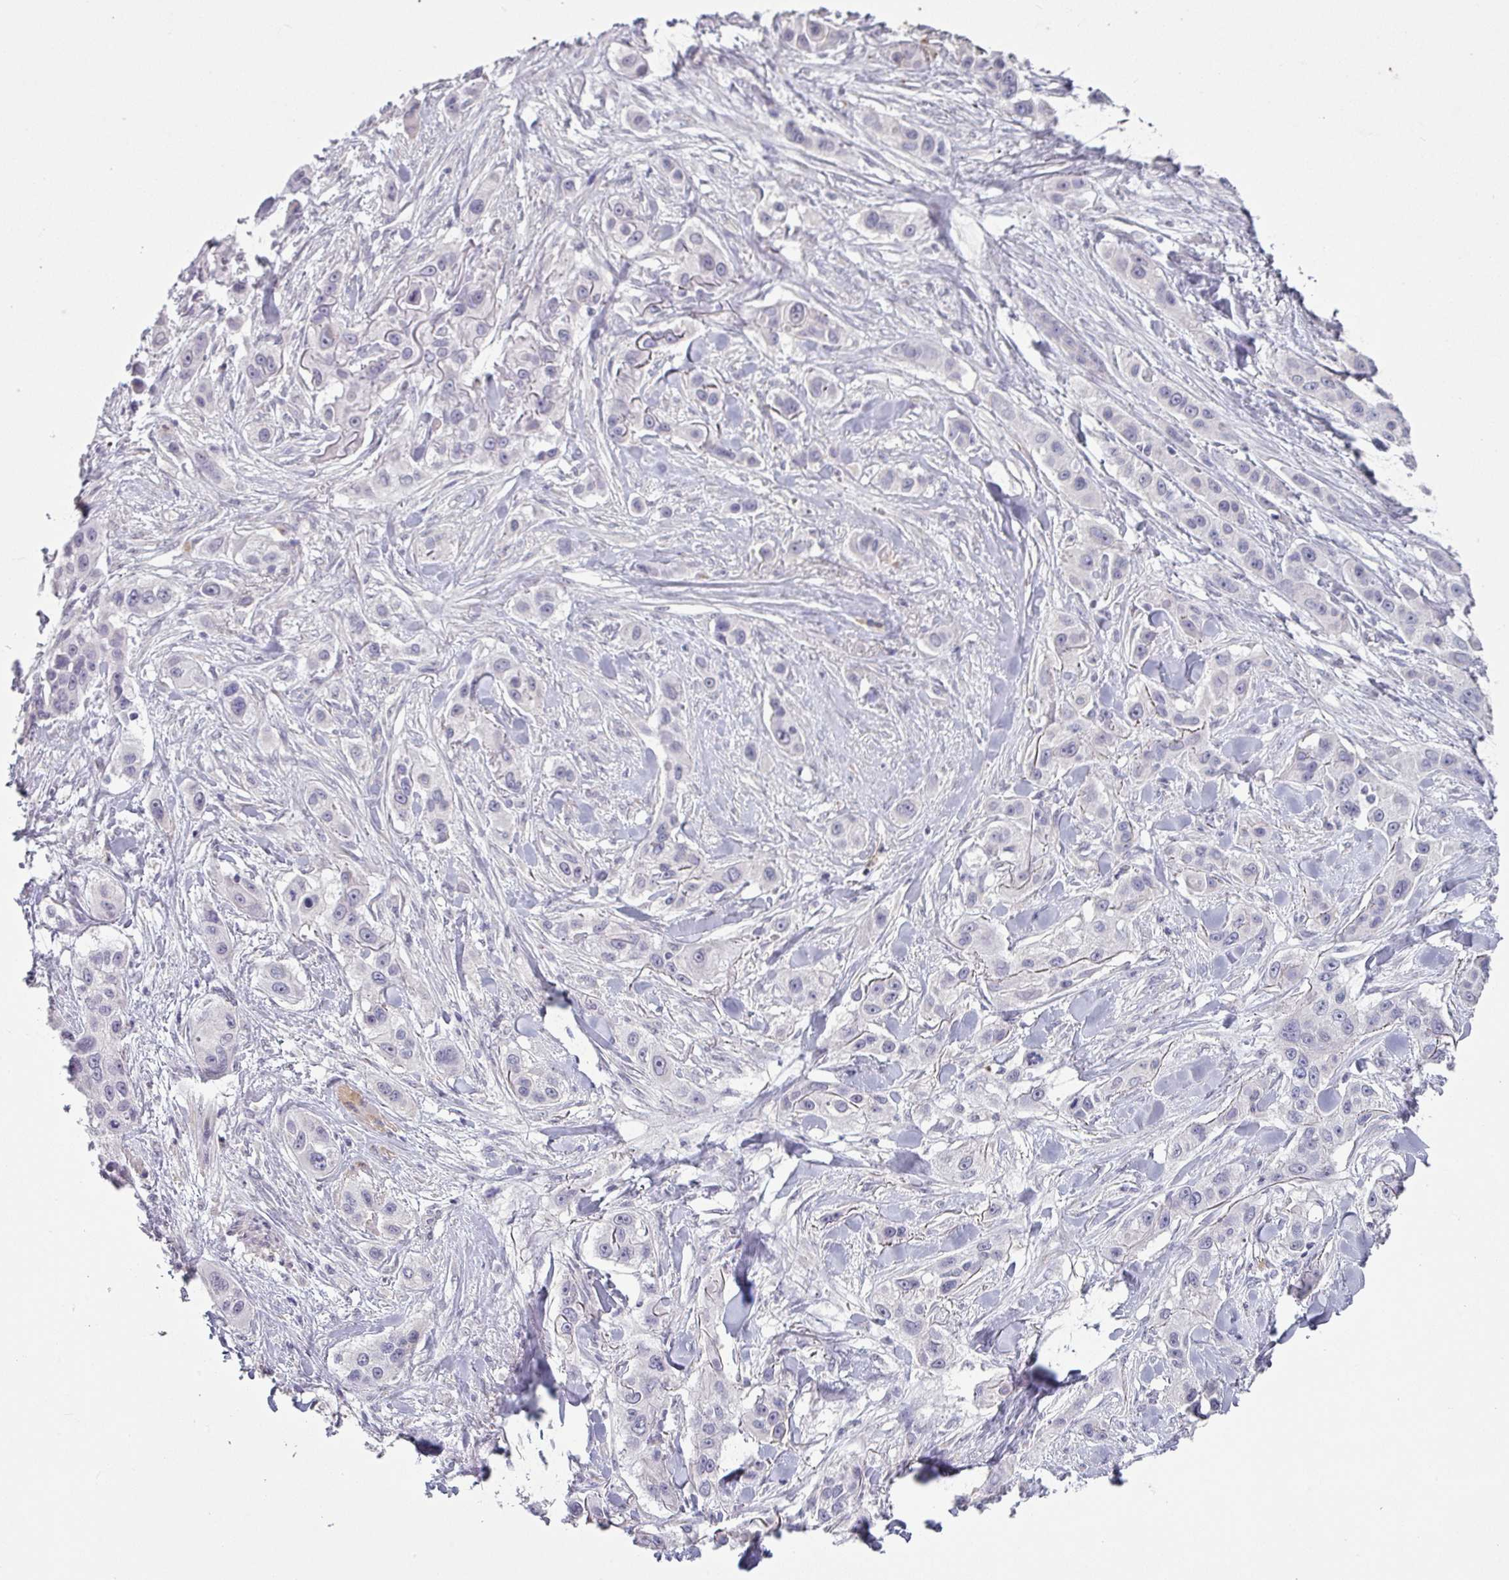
{"staining": {"intensity": "negative", "quantity": "none", "location": "none"}, "tissue": "skin cancer", "cell_type": "Tumor cells", "image_type": "cancer", "snomed": [{"axis": "morphology", "description": "Squamous cell carcinoma, NOS"}, {"axis": "topography", "description": "Skin"}], "caption": "Immunohistochemistry photomicrograph of neoplastic tissue: human skin squamous cell carcinoma stained with DAB shows no significant protein positivity in tumor cells.", "gene": "MAGEC3", "patient": {"sex": "male", "age": 63}}